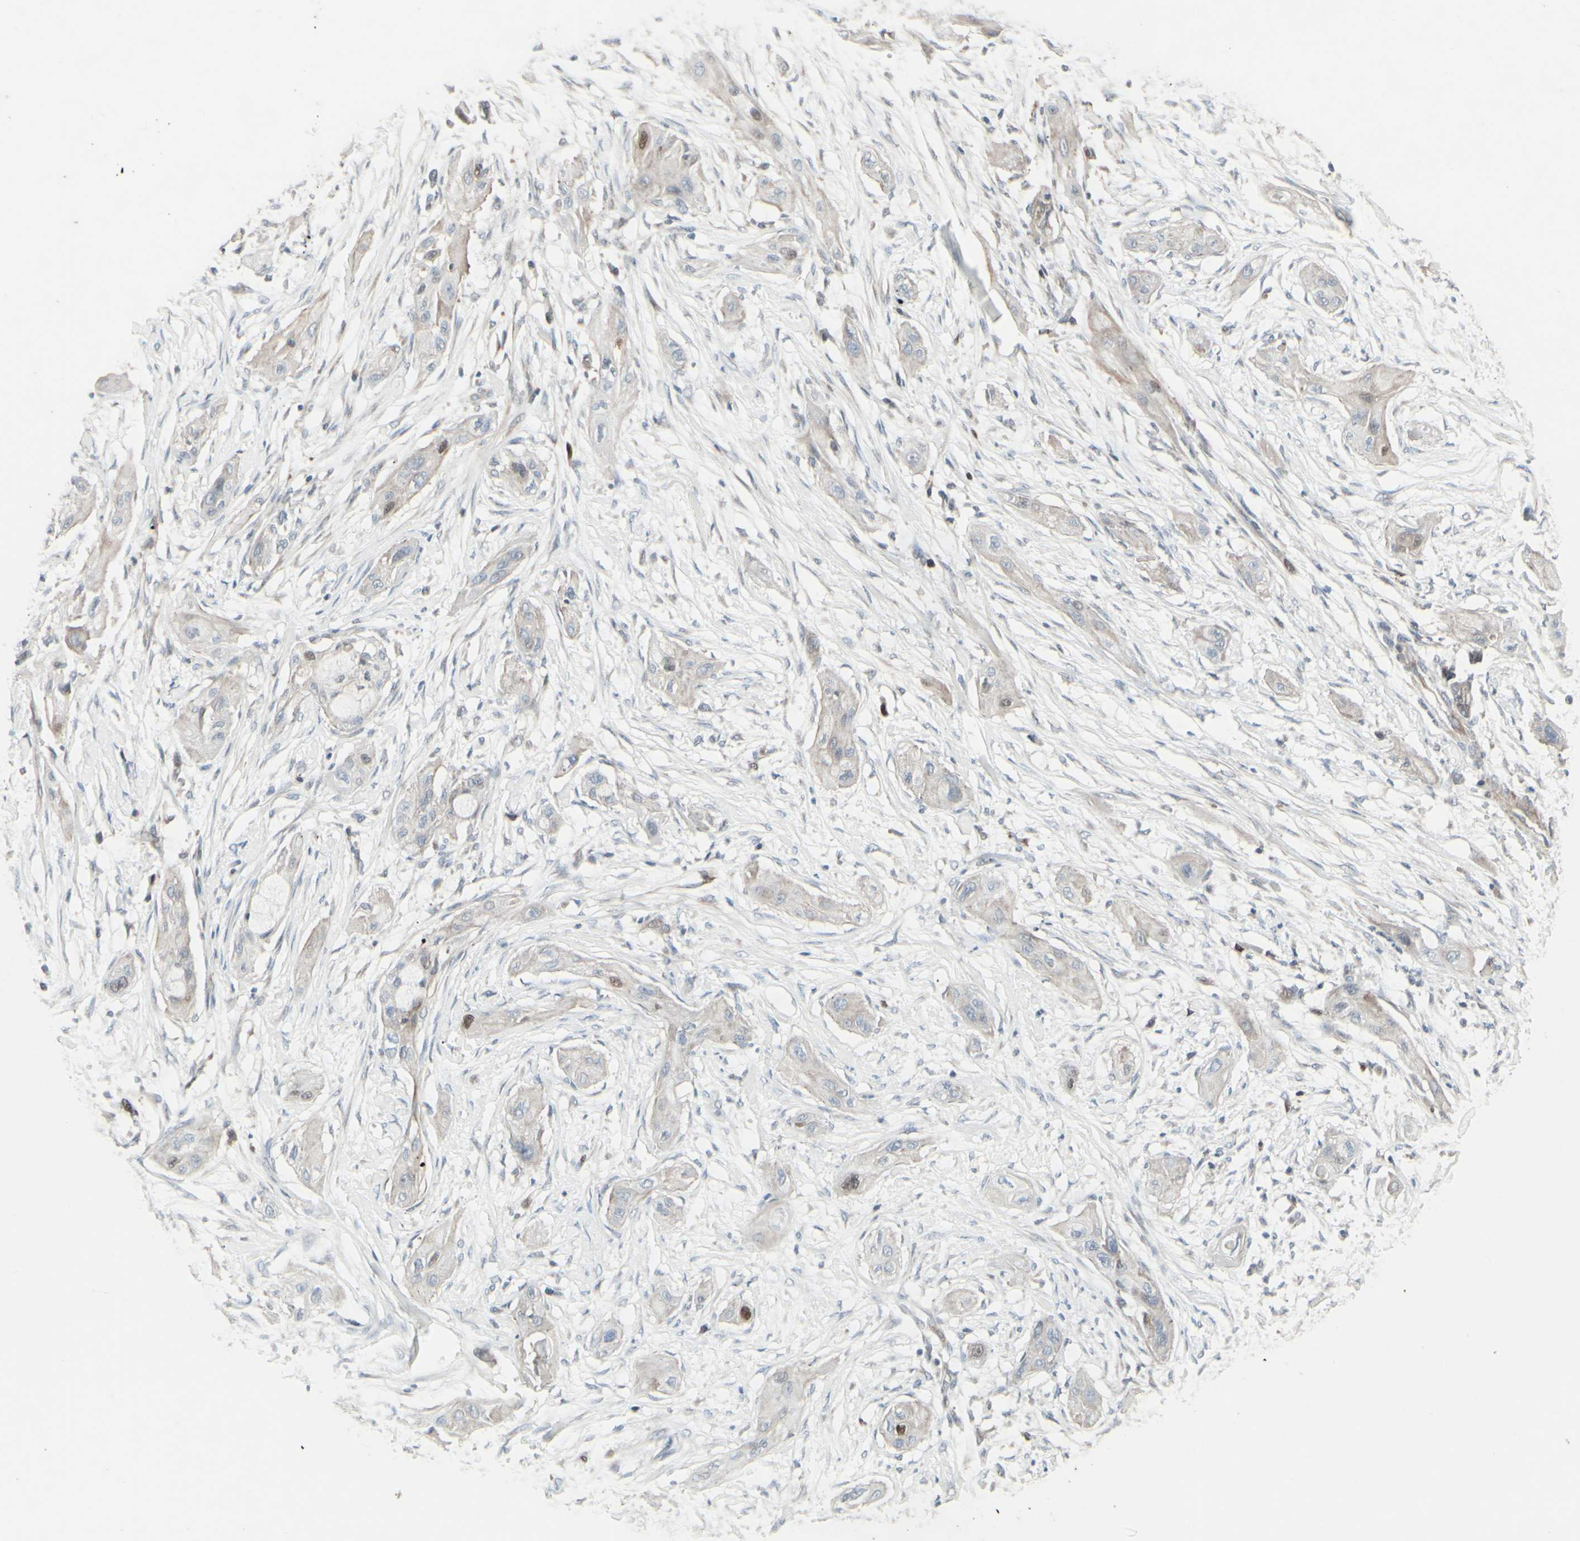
{"staining": {"intensity": "weak", "quantity": ">75%", "location": "cytoplasmic/membranous"}, "tissue": "lung cancer", "cell_type": "Tumor cells", "image_type": "cancer", "snomed": [{"axis": "morphology", "description": "Squamous cell carcinoma, NOS"}, {"axis": "topography", "description": "Lung"}], "caption": "Tumor cells show weak cytoplasmic/membranous expression in about >75% of cells in lung cancer. The staining is performed using DAB brown chromogen to label protein expression. The nuclei are counter-stained blue using hematoxylin.", "gene": "GMNN", "patient": {"sex": "female", "age": 47}}